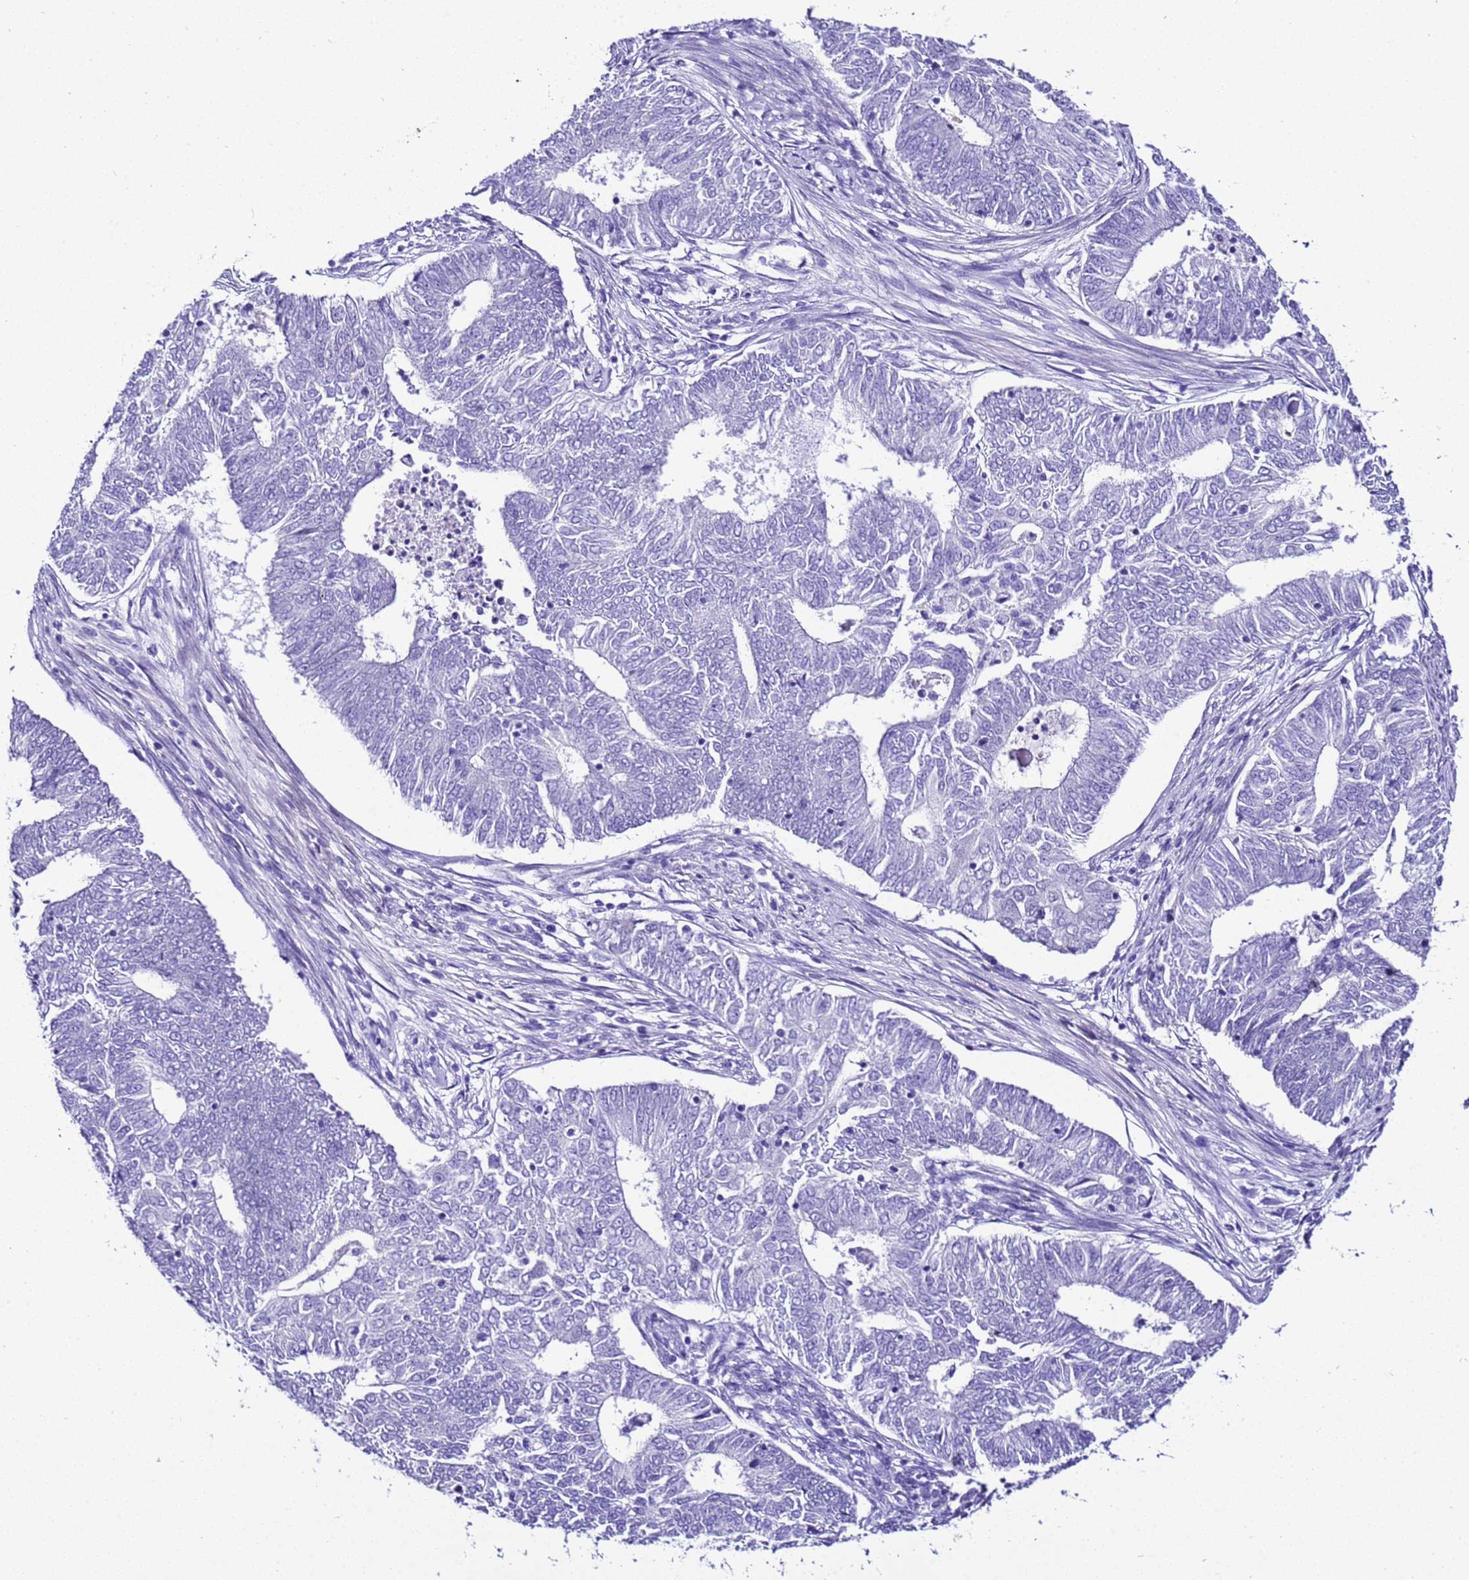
{"staining": {"intensity": "negative", "quantity": "none", "location": "none"}, "tissue": "endometrial cancer", "cell_type": "Tumor cells", "image_type": "cancer", "snomed": [{"axis": "morphology", "description": "Adenocarcinoma, NOS"}, {"axis": "topography", "description": "Endometrium"}], "caption": "Human endometrial cancer (adenocarcinoma) stained for a protein using immunohistochemistry demonstrates no positivity in tumor cells.", "gene": "ZNF417", "patient": {"sex": "female", "age": 62}}